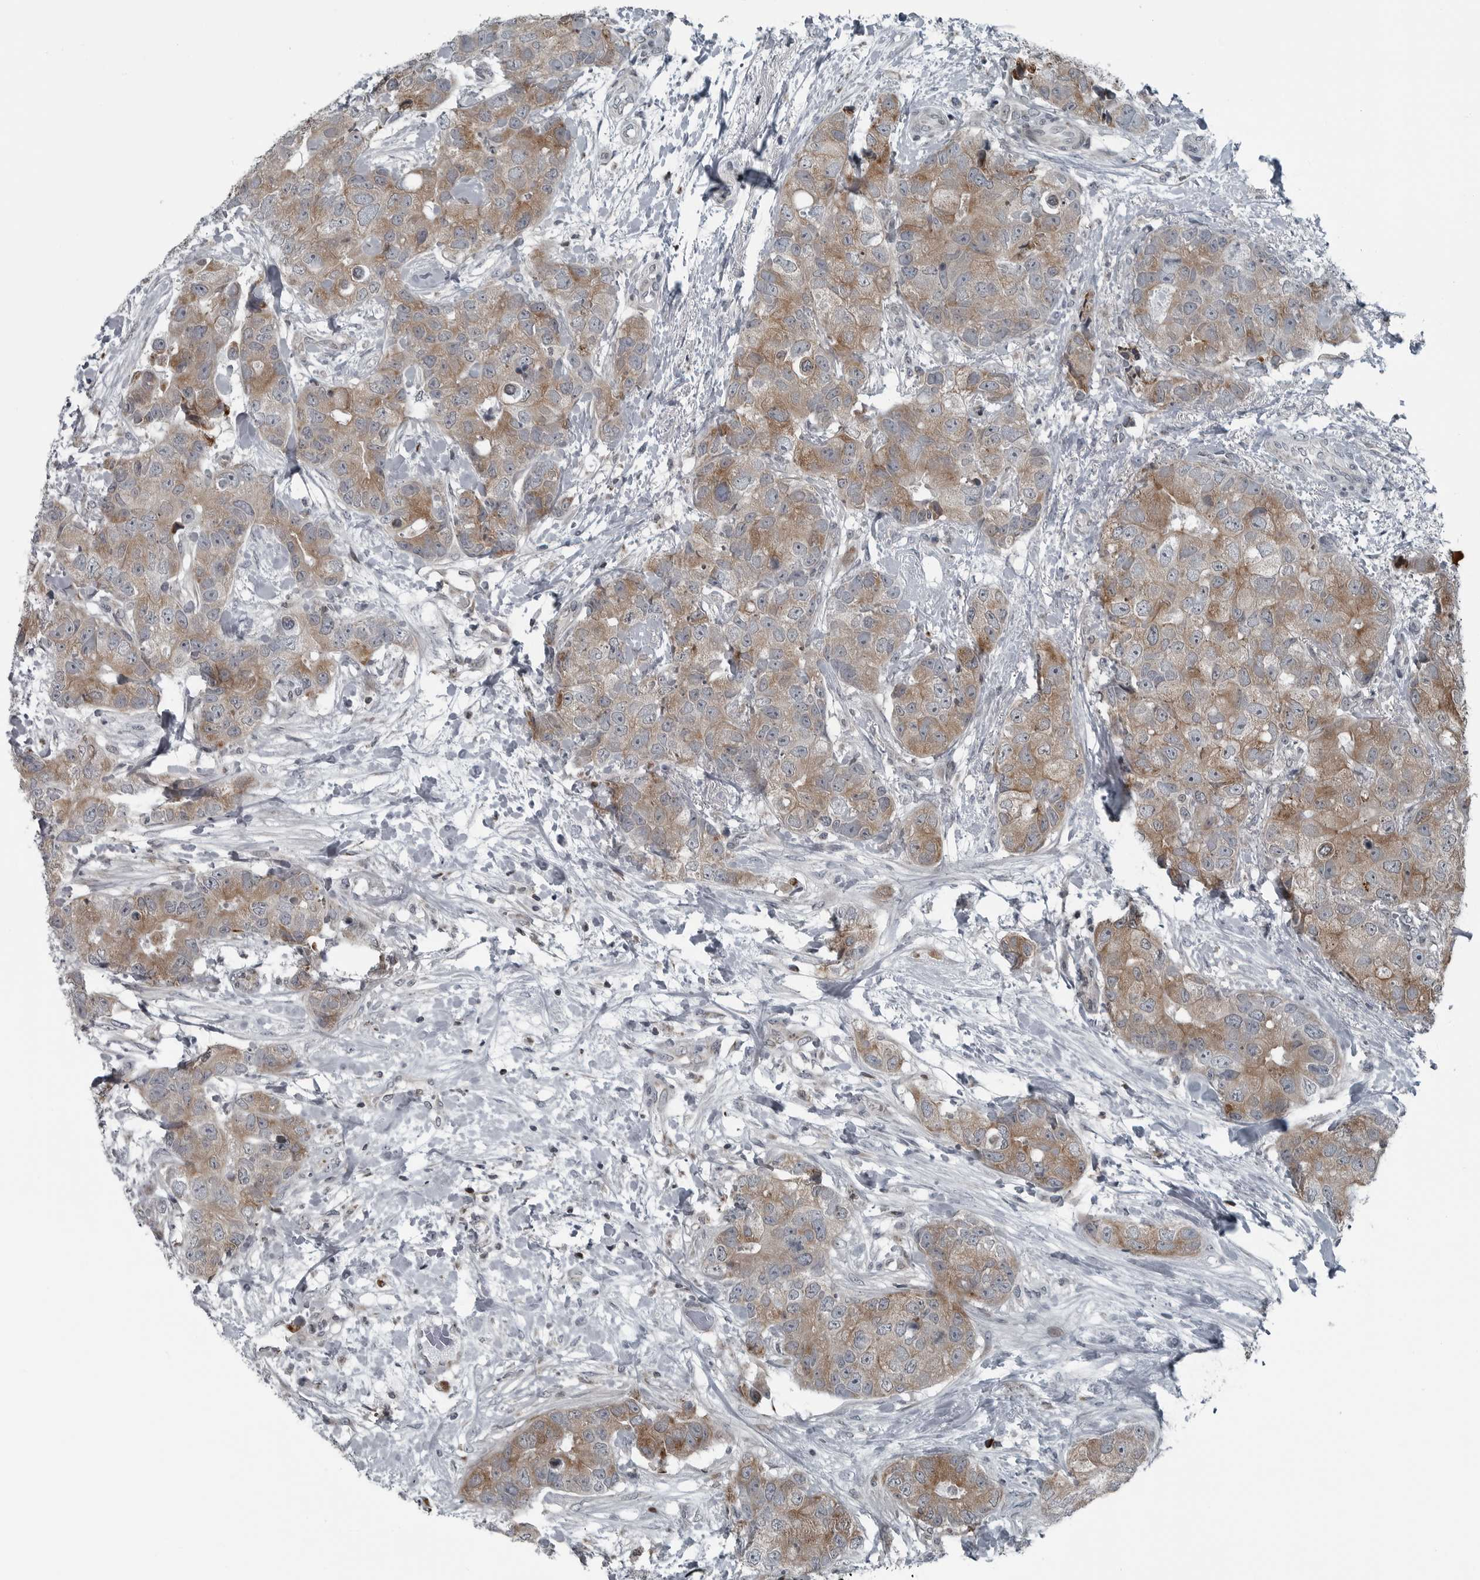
{"staining": {"intensity": "moderate", "quantity": ">75%", "location": "cytoplasmic/membranous"}, "tissue": "breast cancer", "cell_type": "Tumor cells", "image_type": "cancer", "snomed": [{"axis": "morphology", "description": "Duct carcinoma"}, {"axis": "topography", "description": "Breast"}], "caption": "Immunohistochemistry histopathology image of human breast cancer stained for a protein (brown), which demonstrates medium levels of moderate cytoplasmic/membranous expression in about >75% of tumor cells.", "gene": "GAK", "patient": {"sex": "female", "age": 62}}